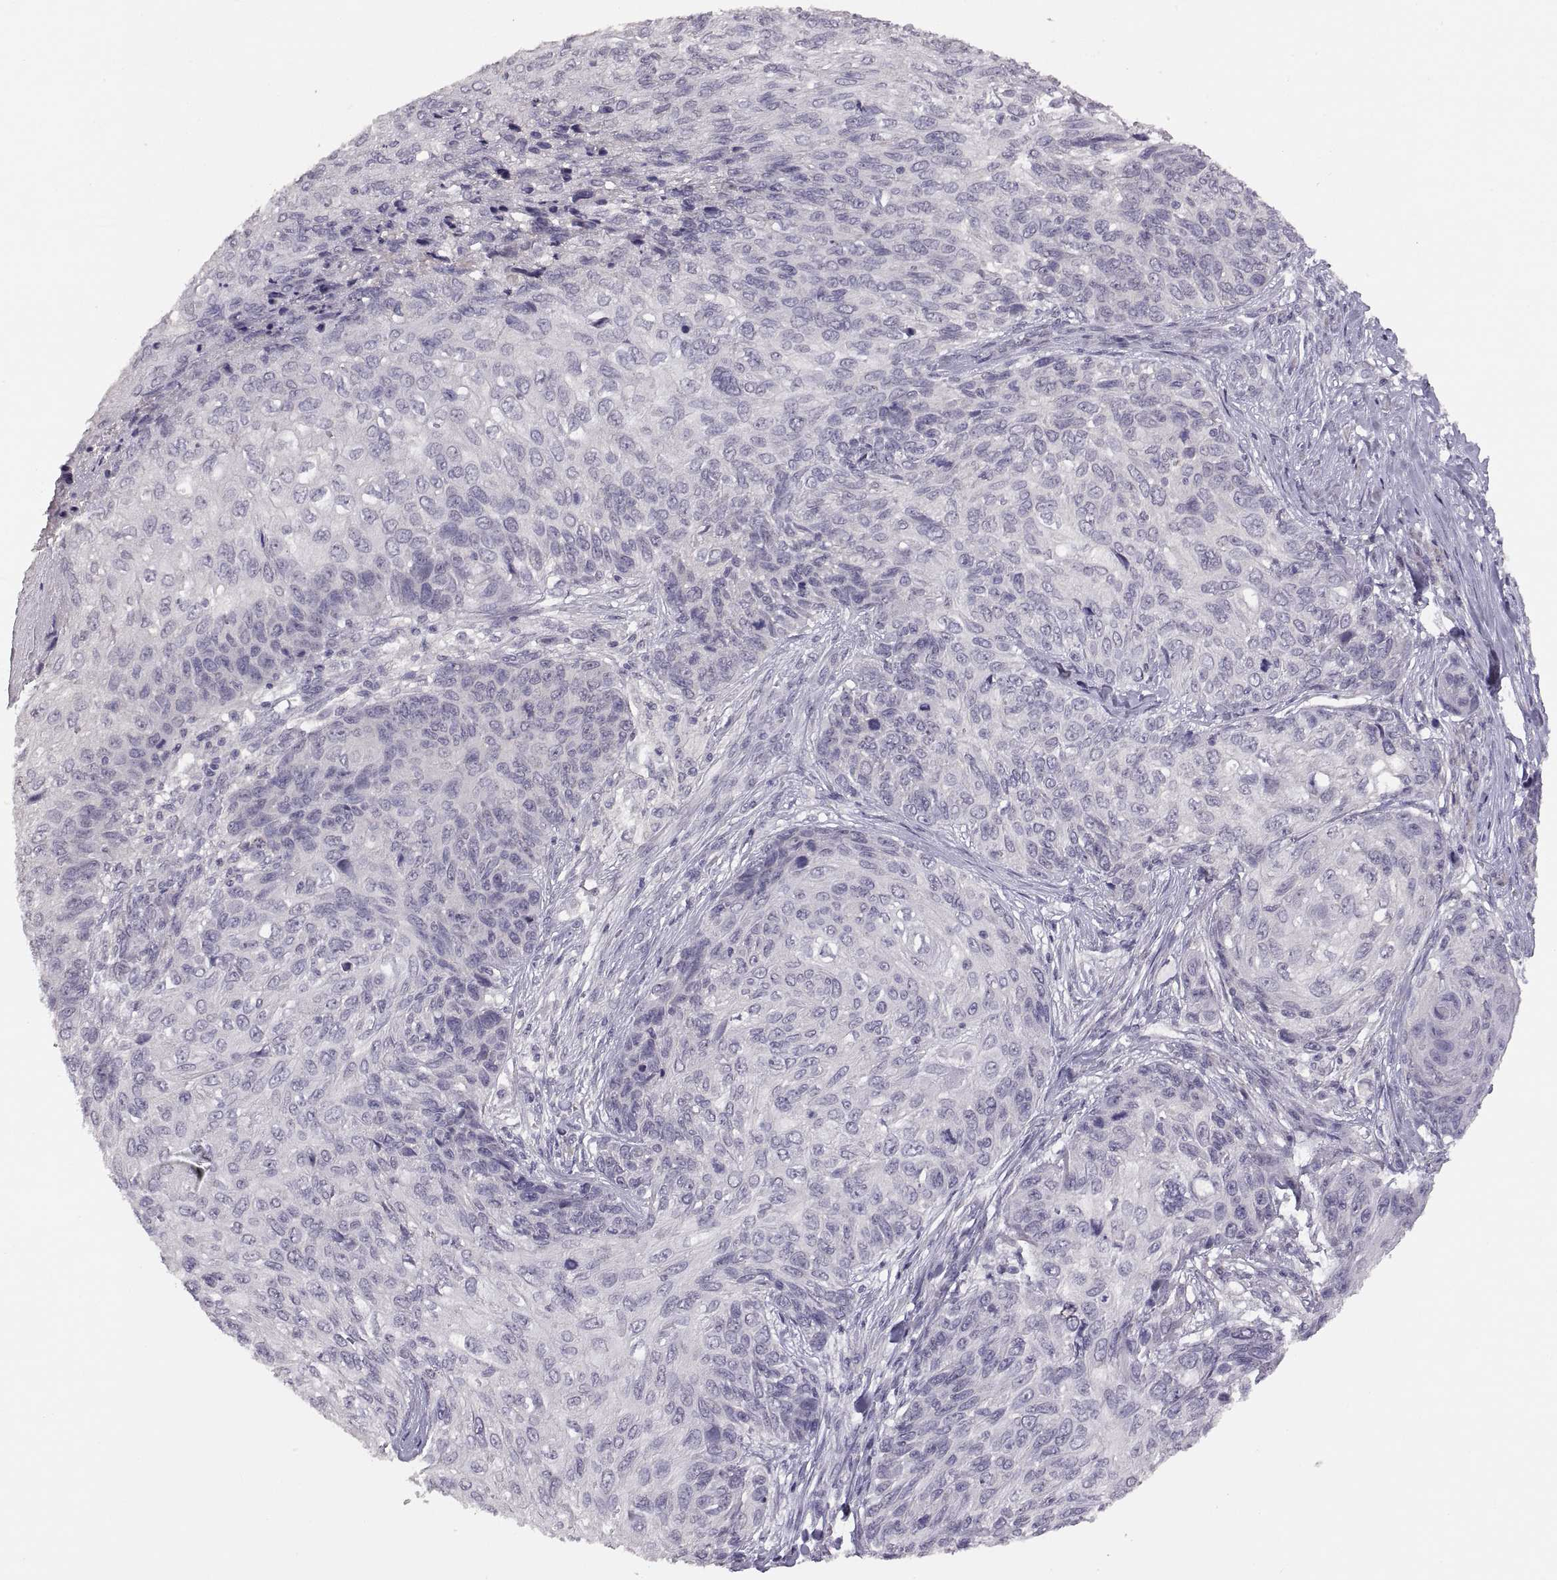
{"staining": {"intensity": "negative", "quantity": "none", "location": "none"}, "tissue": "skin cancer", "cell_type": "Tumor cells", "image_type": "cancer", "snomed": [{"axis": "morphology", "description": "Squamous cell carcinoma, NOS"}, {"axis": "topography", "description": "Skin"}], "caption": "This is a histopathology image of immunohistochemistry (IHC) staining of squamous cell carcinoma (skin), which shows no positivity in tumor cells.", "gene": "CDH2", "patient": {"sex": "male", "age": 92}}